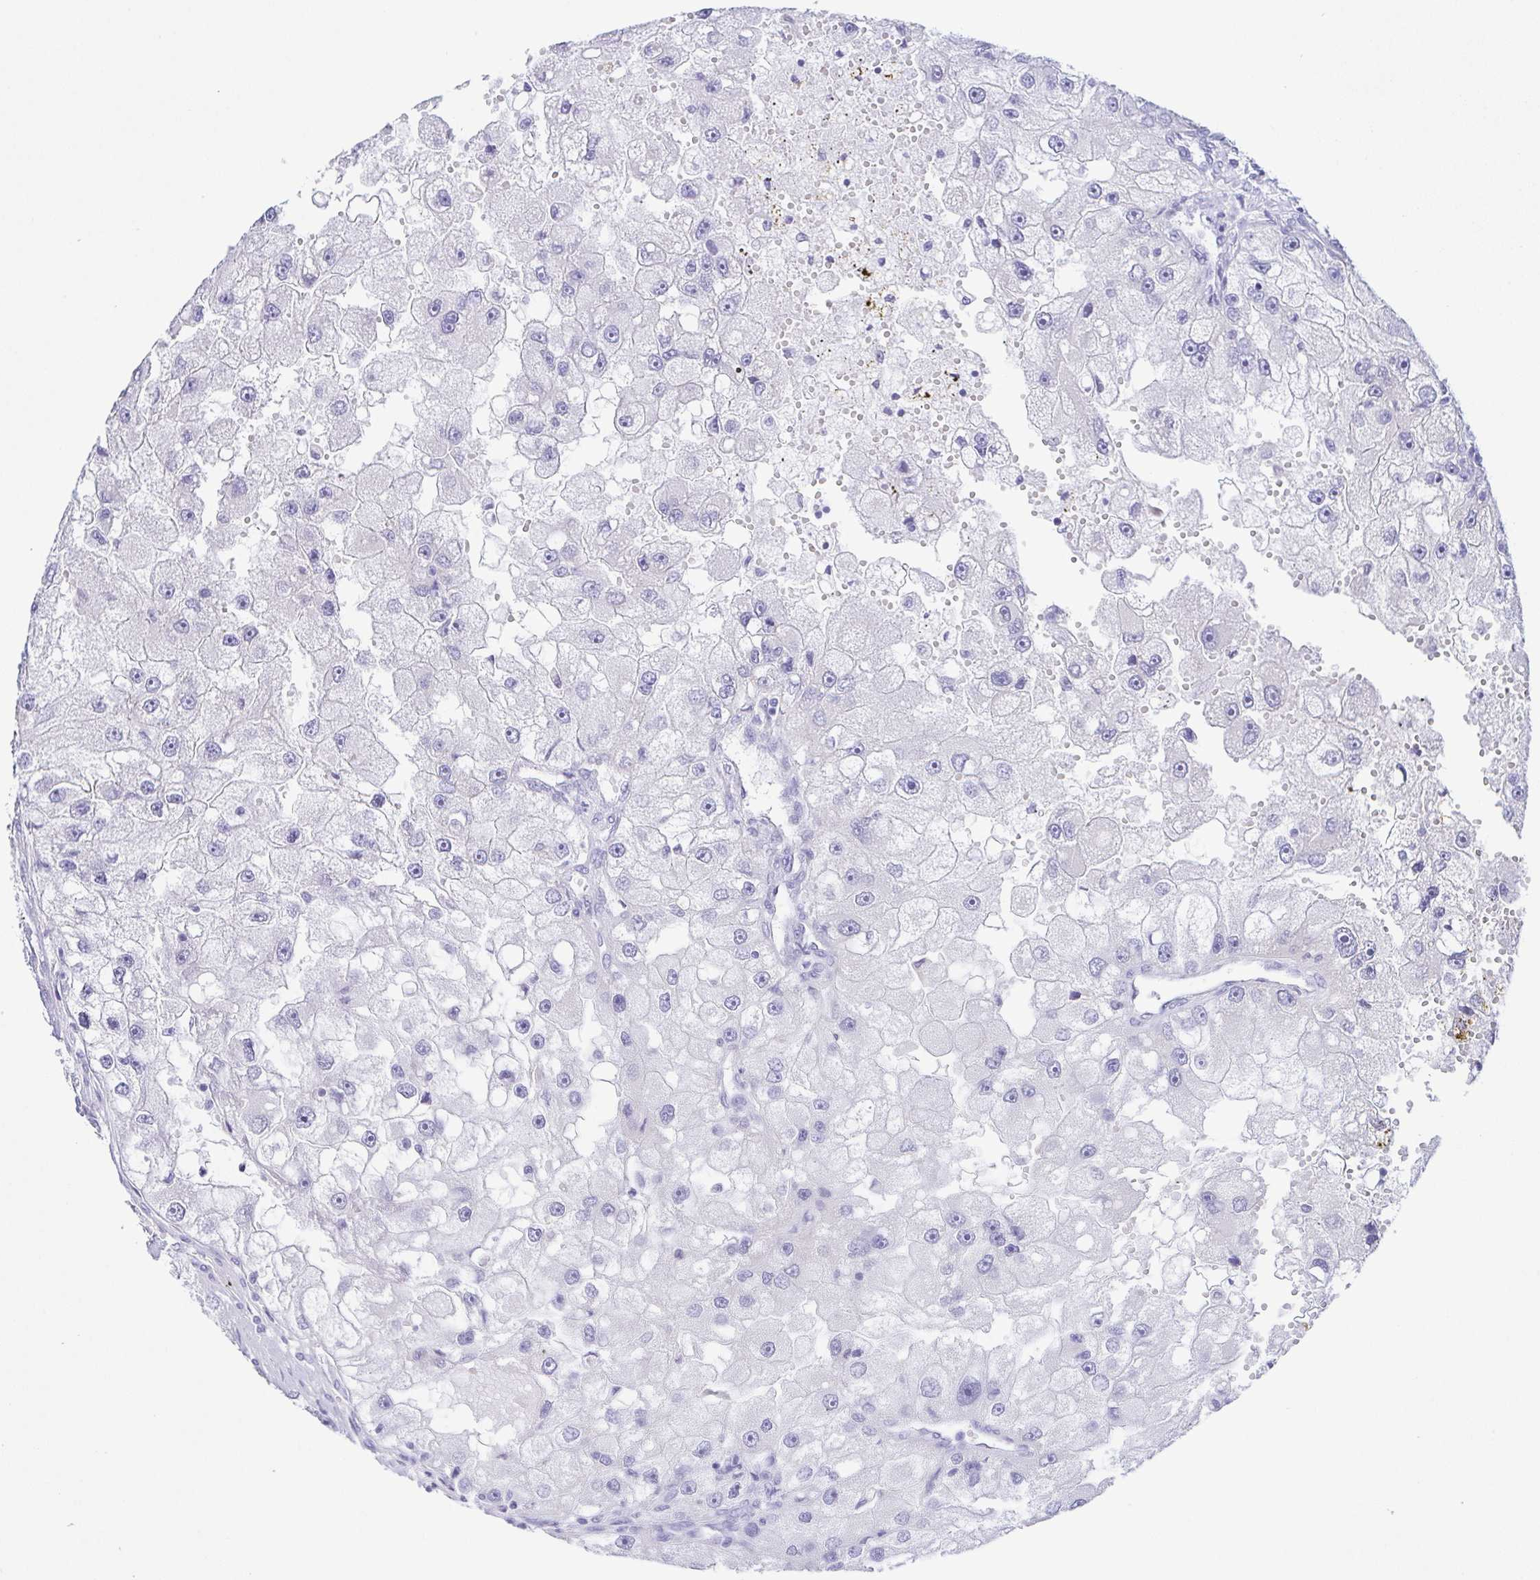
{"staining": {"intensity": "negative", "quantity": "none", "location": "none"}, "tissue": "renal cancer", "cell_type": "Tumor cells", "image_type": "cancer", "snomed": [{"axis": "morphology", "description": "Adenocarcinoma, NOS"}, {"axis": "topography", "description": "Kidney"}], "caption": "DAB immunohistochemical staining of human renal cancer displays no significant staining in tumor cells.", "gene": "KRTDAP", "patient": {"sex": "male", "age": 63}}